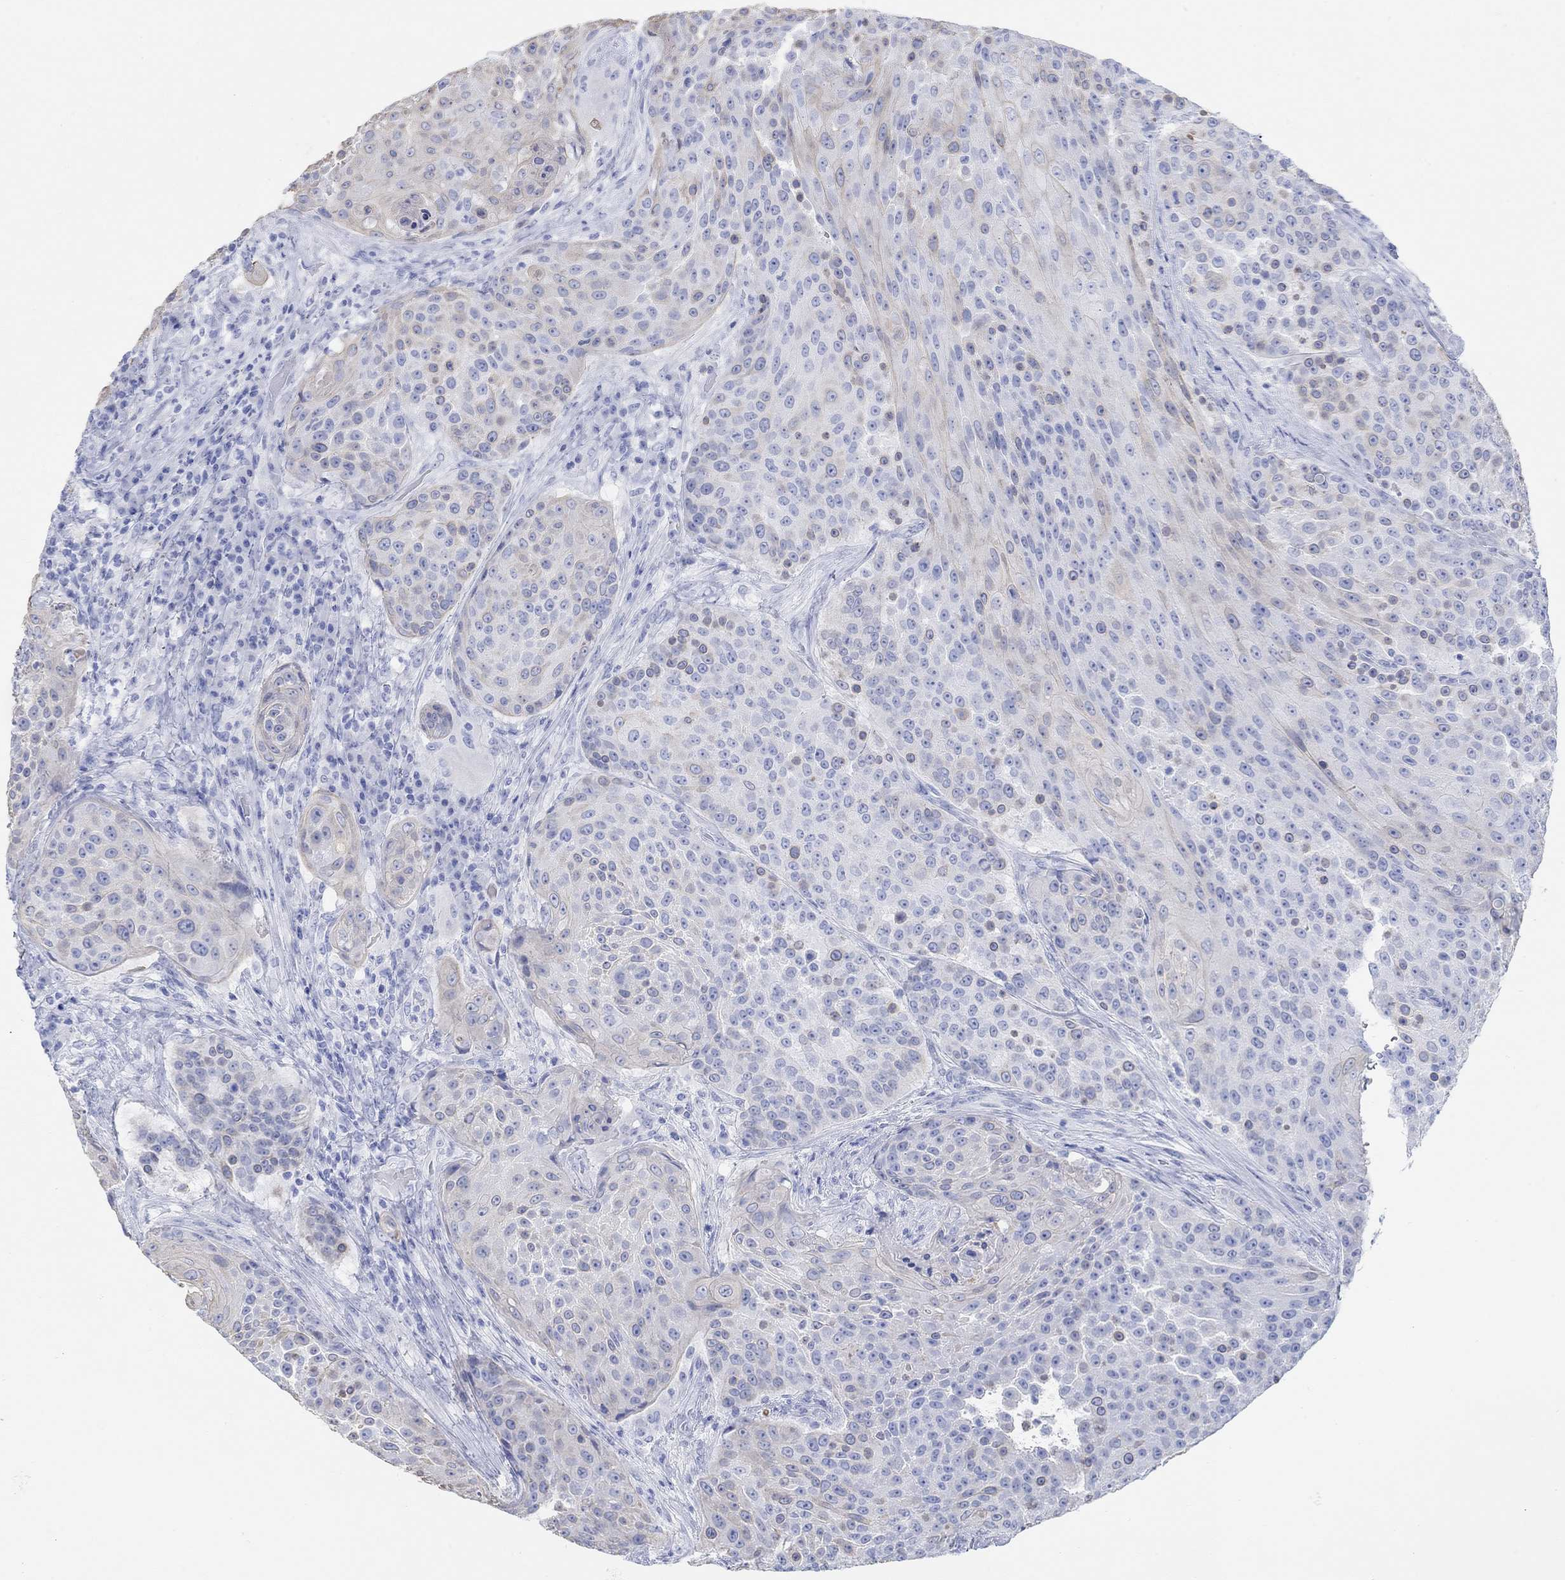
{"staining": {"intensity": "weak", "quantity": "<25%", "location": "cytoplasmic/membranous"}, "tissue": "urothelial cancer", "cell_type": "Tumor cells", "image_type": "cancer", "snomed": [{"axis": "morphology", "description": "Urothelial carcinoma, High grade"}, {"axis": "topography", "description": "Urinary bladder"}], "caption": "DAB immunohistochemical staining of urothelial carcinoma (high-grade) shows no significant expression in tumor cells.", "gene": "AK8", "patient": {"sex": "female", "age": 63}}